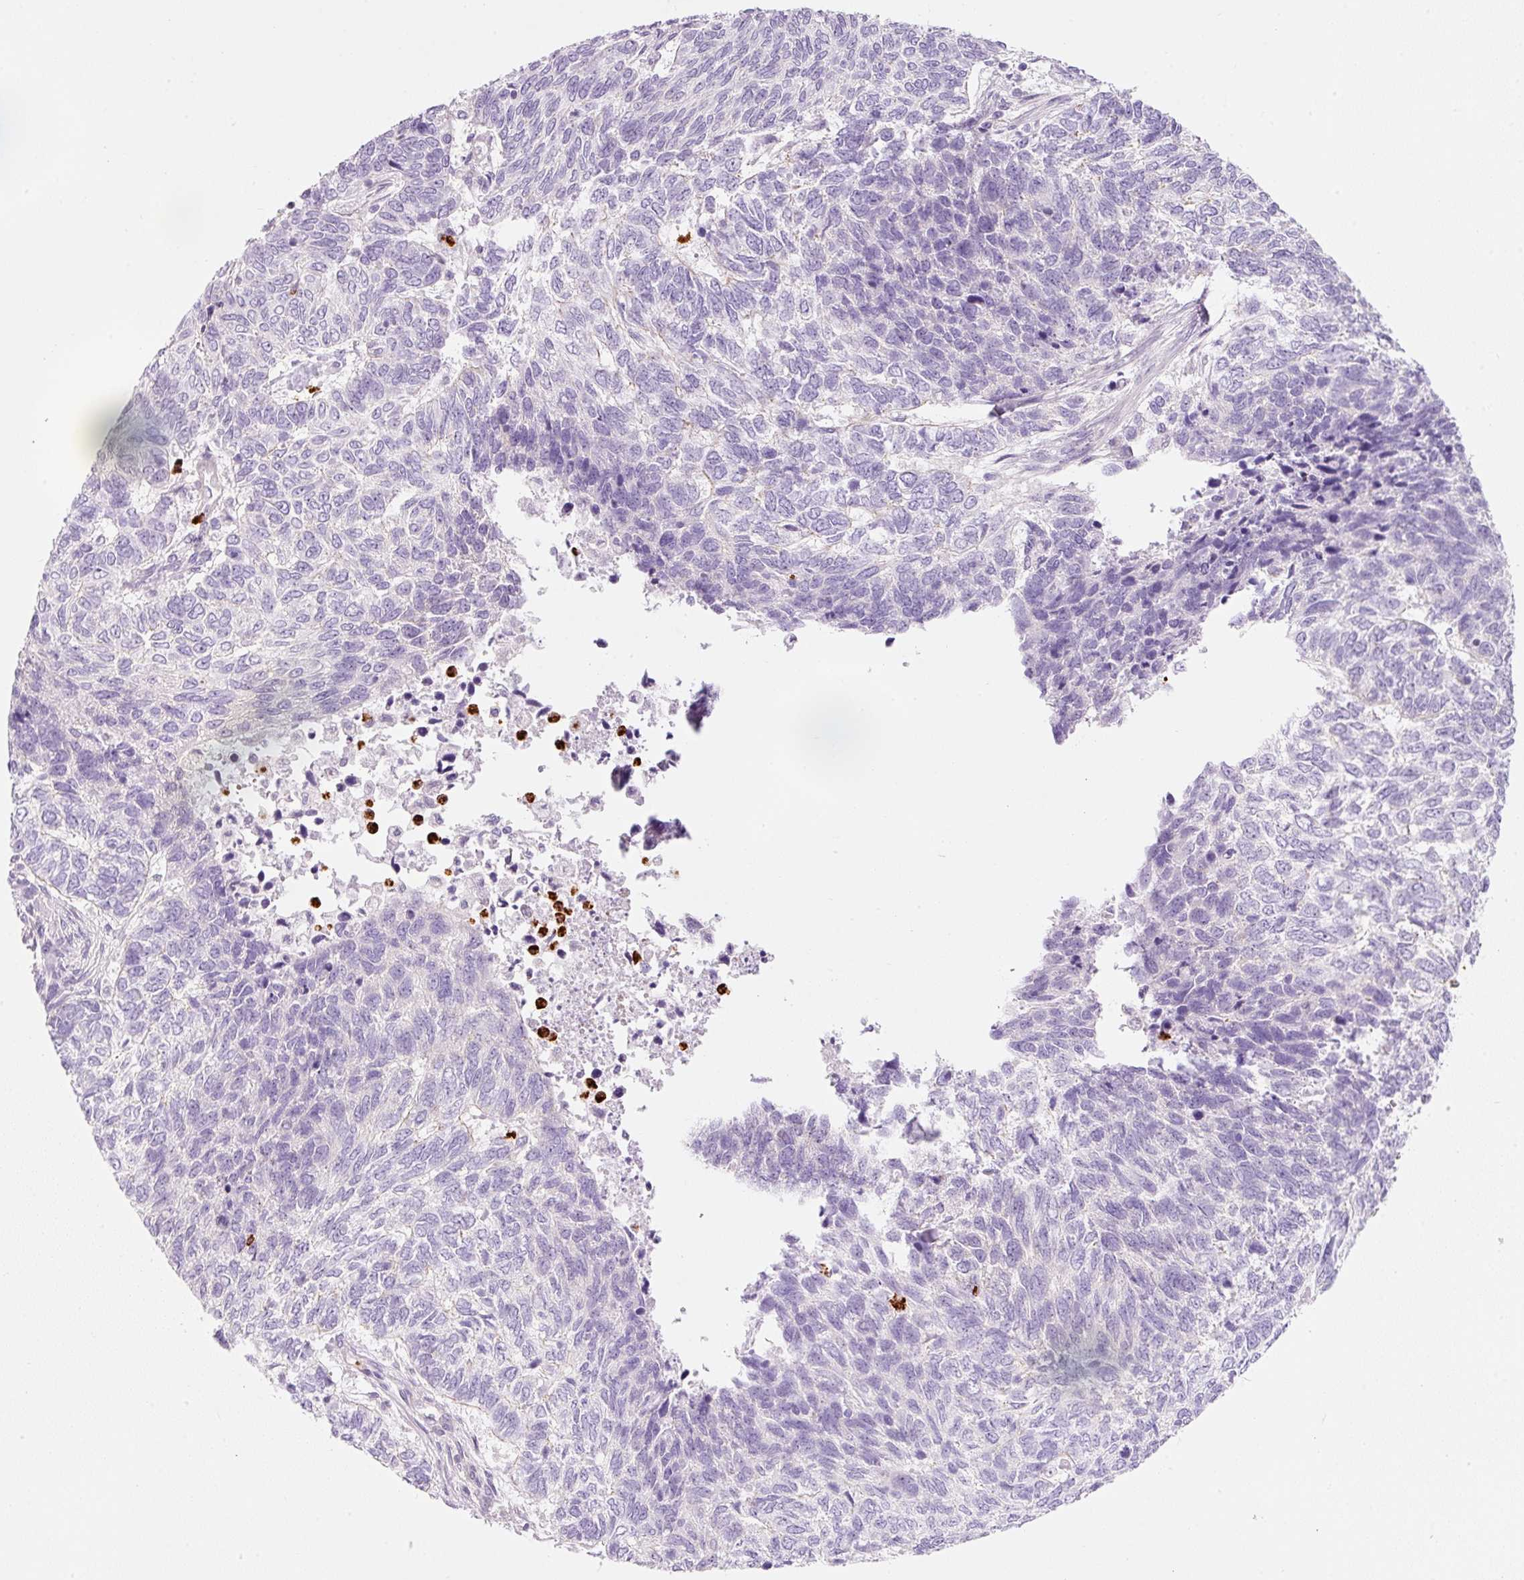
{"staining": {"intensity": "negative", "quantity": "none", "location": "none"}, "tissue": "skin cancer", "cell_type": "Tumor cells", "image_type": "cancer", "snomed": [{"axis": "morphology", "description": "Basal cell carcinoma"}, {"axis": "topography", "description": "Skin"}], "caption": "Histopathology image shows no protein positivity in tumor cells of skin basal cell carcinoma tissue. The staining was performed using DAB (3,3'-diaminobenzidine) to visualize the protein expression in brown, while the nuclei were stained in blue with hematoxylin (Magnification: 20x).", "gene": "MAP3K3", "patient": {"sex": "female", "age": 65}}